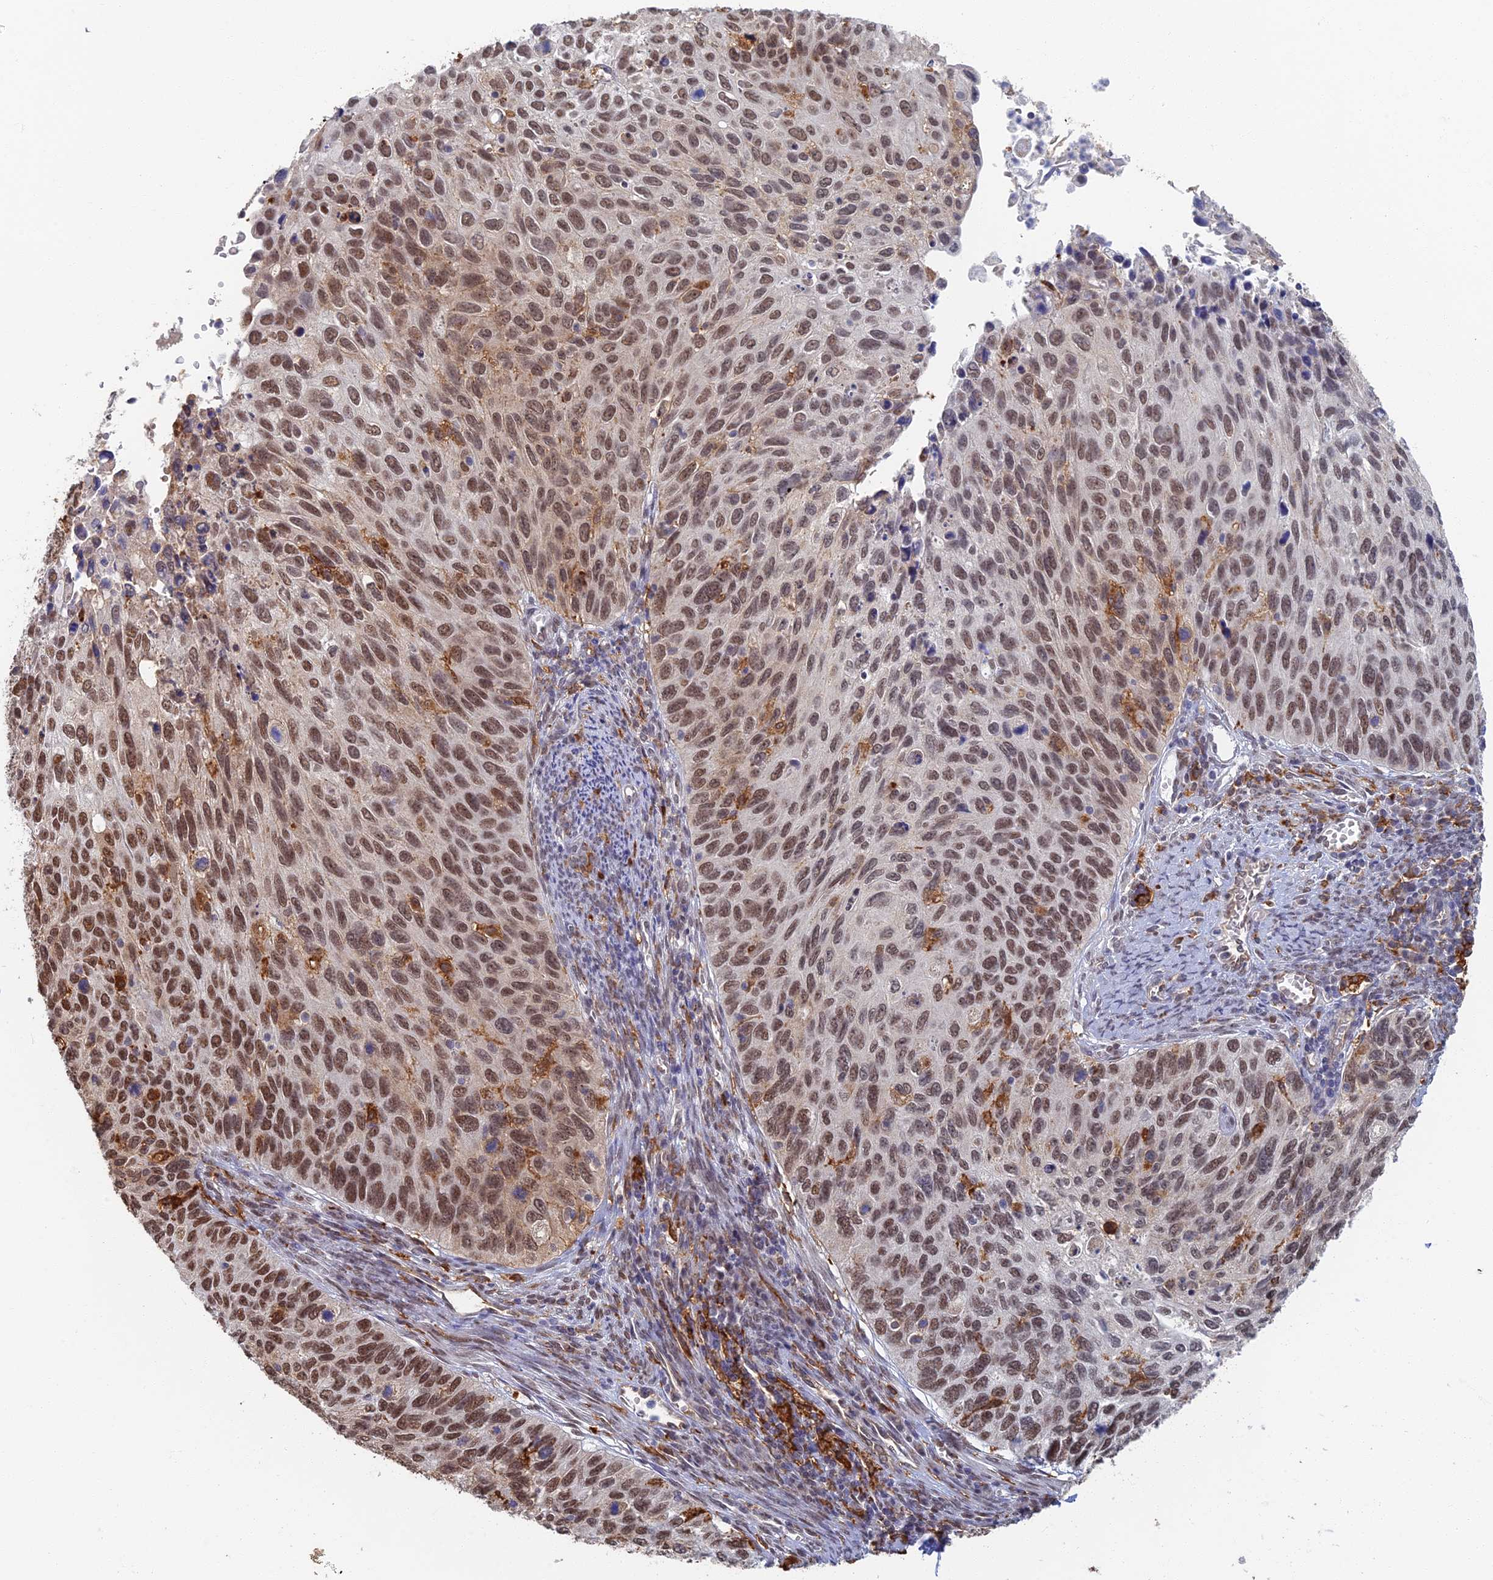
{"staining": {"intensity": "moderate", "quantity": ">75%", "location": "nuclear"}, "tissue": "cervical cancer", "cell_type": "Tumor cells", "image_type": "cancer", "snomed": [{"axis": "morphology", "description": "Squamous cell carcinoma, NOS"}, {"axis": "topography", "description": "Cervix"}], "caption": "Human cervical cancer (squamous cell carcinoma) stained for a protein (brown) demonstrates moderate nuclear positive staining in about >75% of tumor cells.", "gene": "GPATCH1", "patient": {"sex": "female", "age": 70}}